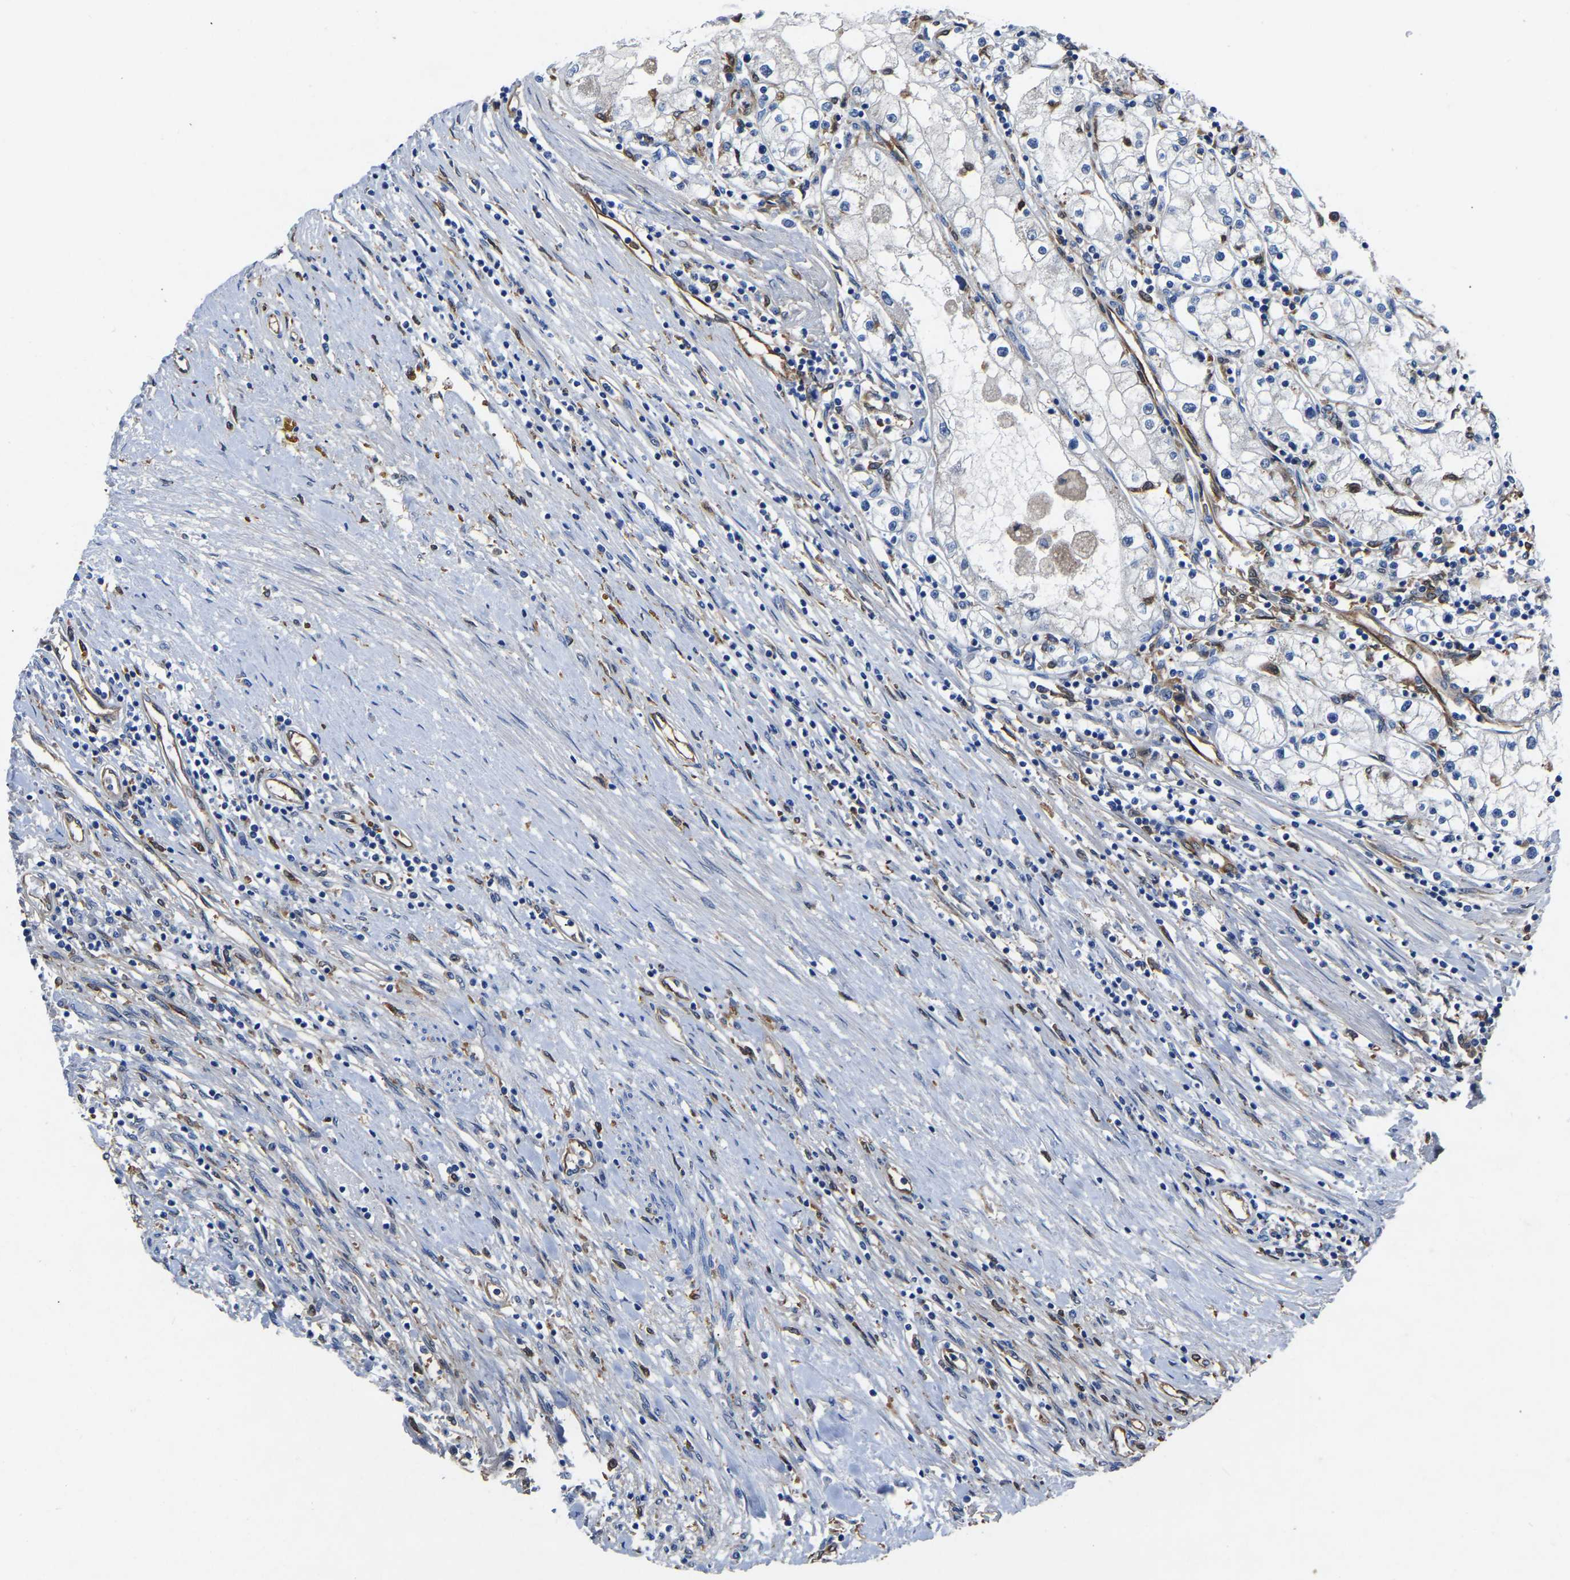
{"staining": {"intensity": "negative", "quantity": "none", "location": "none"}, "tissue": "renal cancer", "cell_type": "Tumor cells", "image_type": "cancer", "snomed": [{"axis": "morphology", "description": "Adenocarcinoma, NOS"}, {"axis": "topography", "description": "Kidney"}], "caption": "Image shows no significant protein expression in tumor cells of renal adenocarcinoma.", "gene": "ATG2B", "patient": {"sex": "male", "age": 68}}